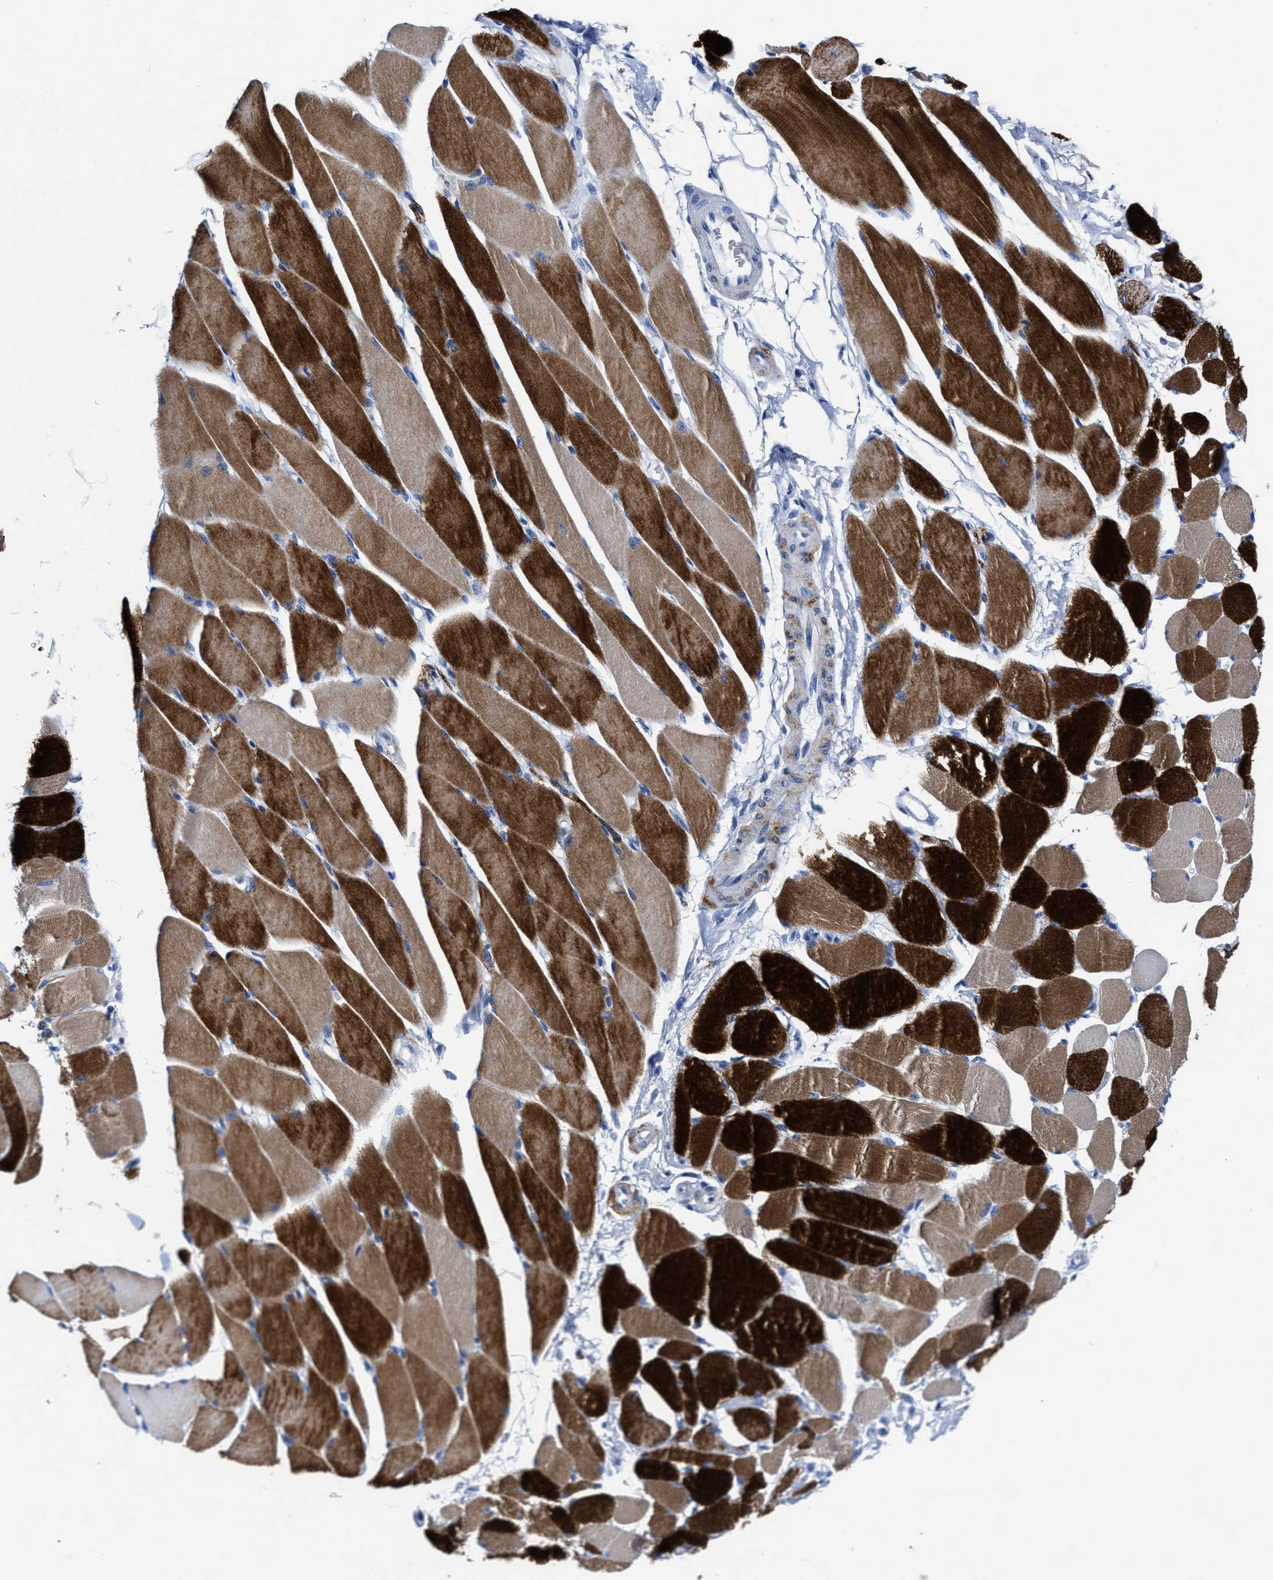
{"staining": {"intensity": "strong", "quantity": ">75%", "location": "cytoplasmic/membranous"}, "tissue": "skeletal muscle", "cell_type": "Myocytes", "image_type": "normal", "snomed": [{"axis": "morphology", "description": "Normal tissue, NOS"}, {"axis": "topography", "description": "Skeletal muscle"}, {"axis": "topography", "description": "Peripheral nerve tissue"}], "caption": "Immunohistochemical staining of normal human skeletal muscle exhibits high levels of strong cytoplasmic/membranous staining in approximately >75% of myocytes.", "gene": "TBRG4", "patient": {"sex": "female", "age": 84}}